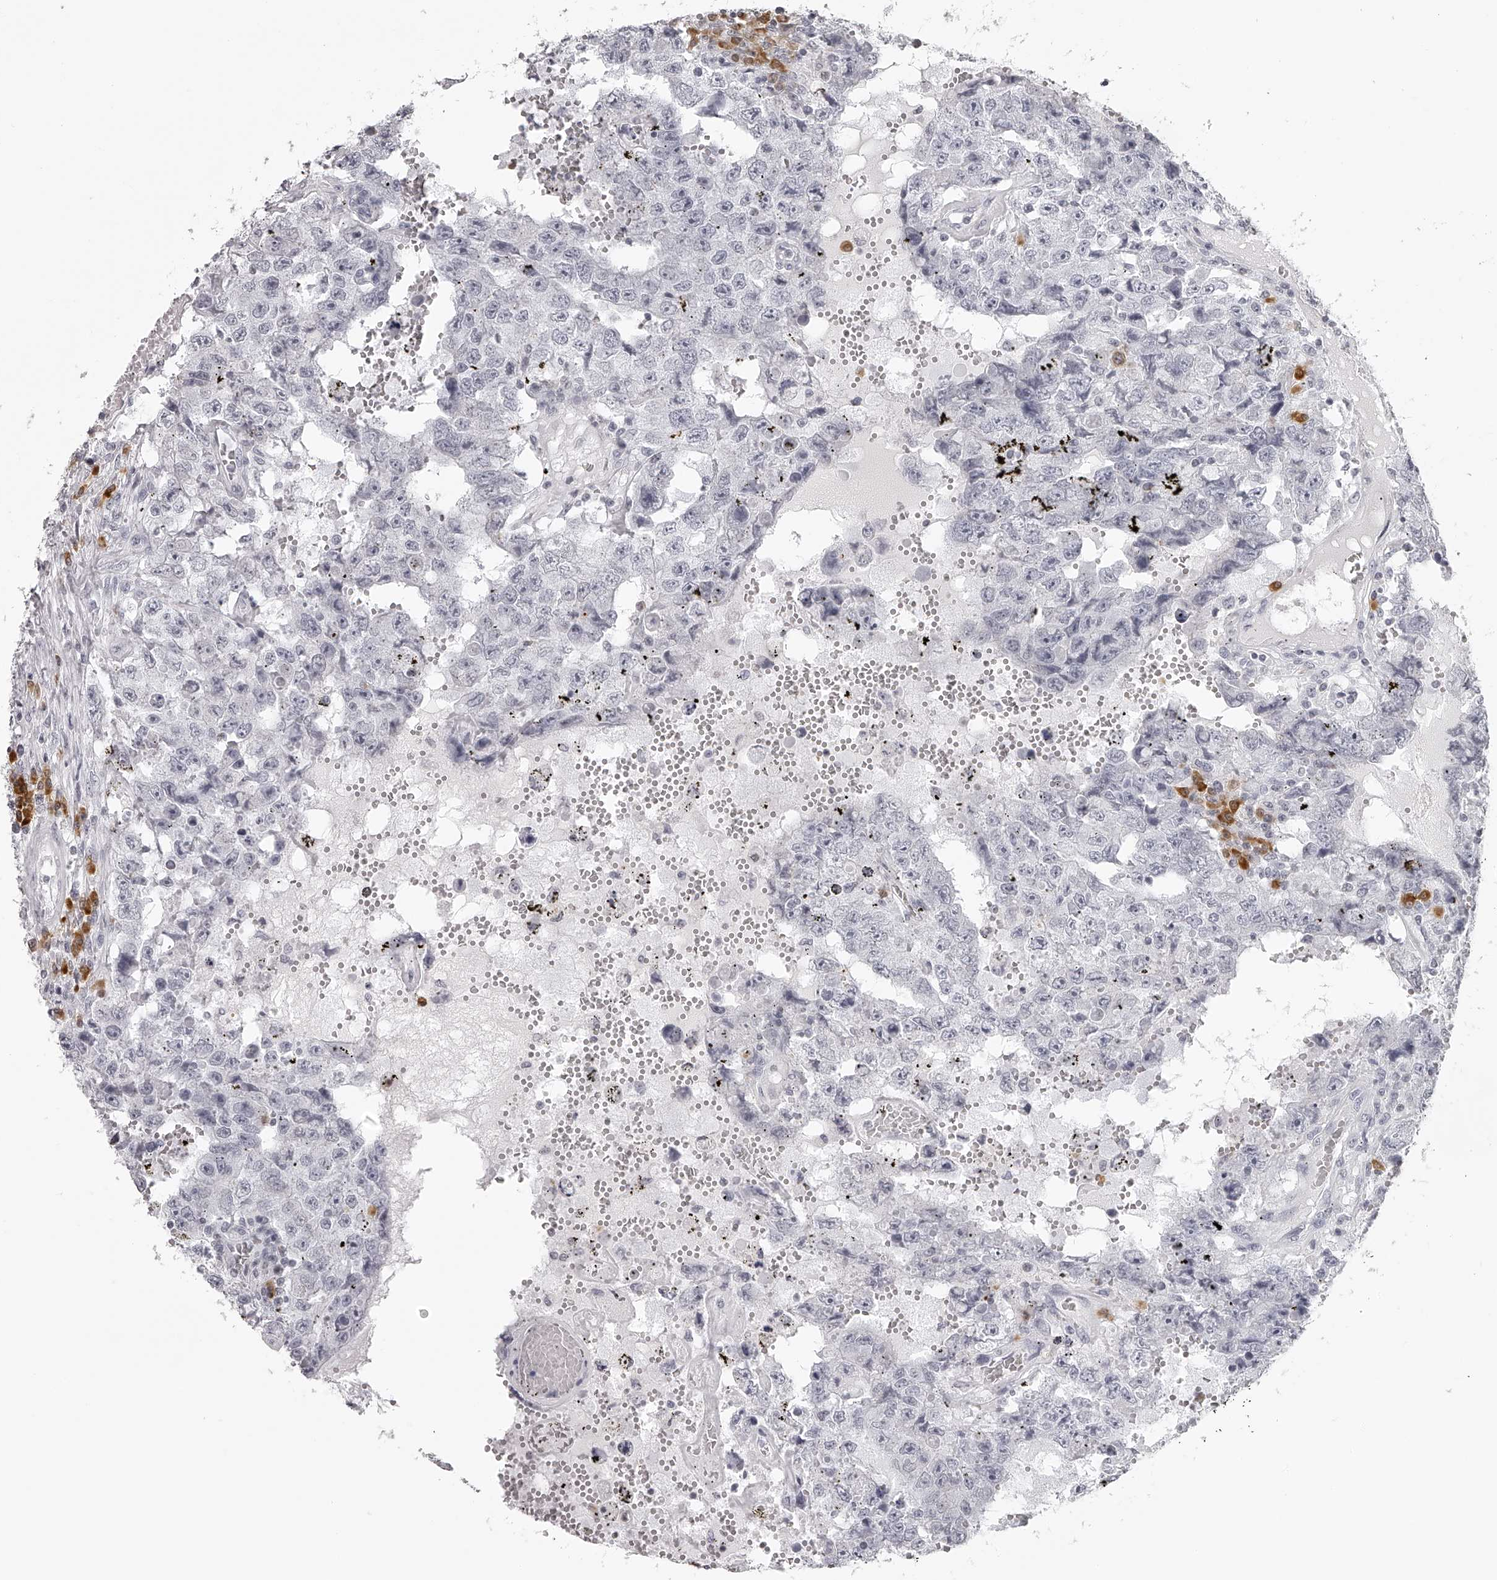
{"staining": {"intensity": "negative", "quantity": "none", "location": "none"}, "tissue": "testis cancer", "cell_type": "Tumor cells", "image_type": "cancer", "snomed": [{"axis": "morphology", "description": "Carcinoma, Embryonal, NOS"}, {"axis": "topography", "description": "Testis"}], "caption": "Human testis cancer stained for a protein using immunohistochemistry demonstrates no staining in tumor cells.", "gene": "SEC11C", "patient": {"sex": "male", "age": 26}}